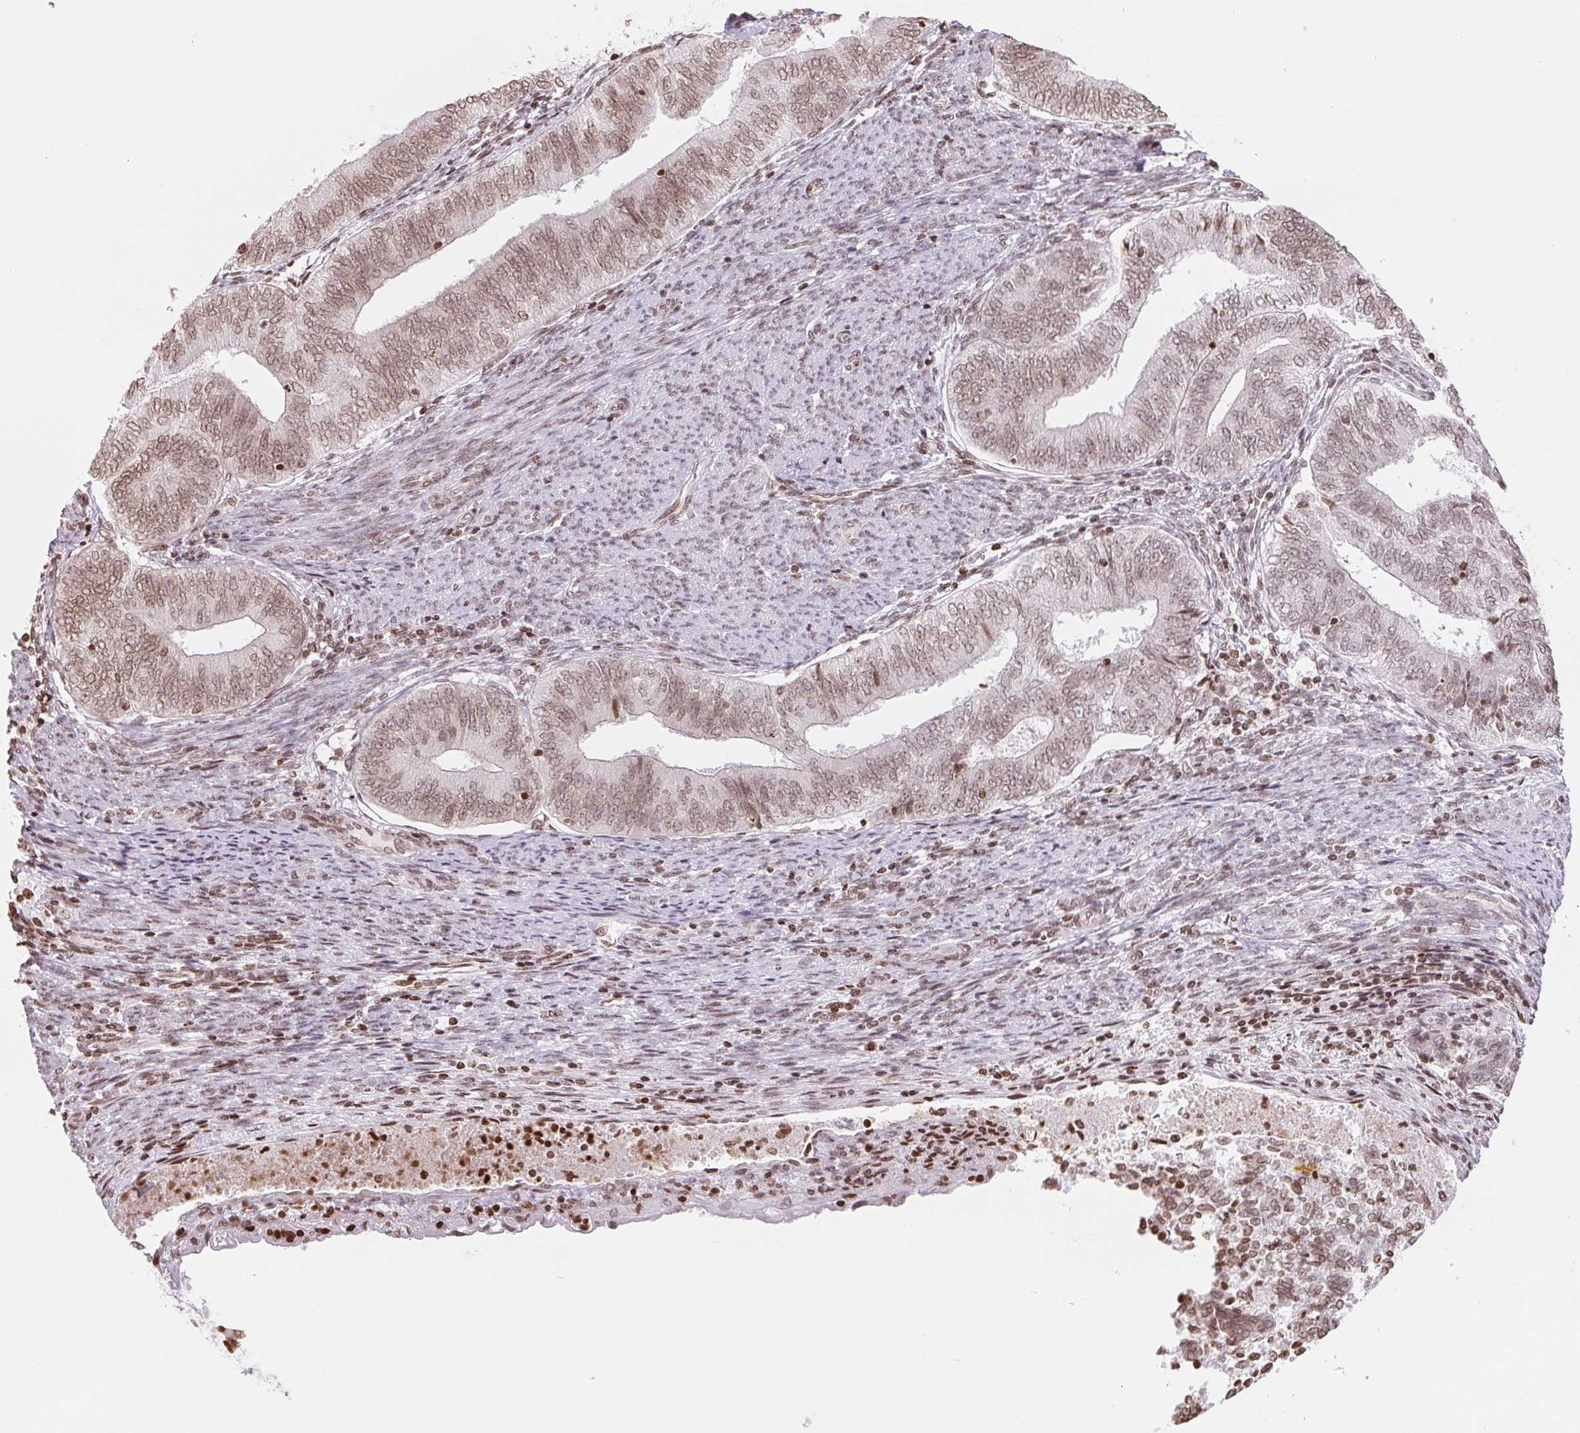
{"staining": {"intensity": "moderate", "quantity": ">75%", "location": "cytoplasmic/membranous,nuclear"}, "tissue": "endometrial cancer", "cell_type": "Tumor cells", "image_type": "cancer", "snomed": [{"axis": "morphology", "description": "Adenocarcinoma, NOS"}, {"axis": "topography", "description": "Endometrium"}], "caption": "Immunohistochemical staining of endometrial adenocarcinoma demonstrates medium levels of moderate cytoplasmic/membranous and nuclear positivity in approximately >75% of tumor cells.", "gene": "SMIM12", "patient": {"sex": "female", "age": 65}}